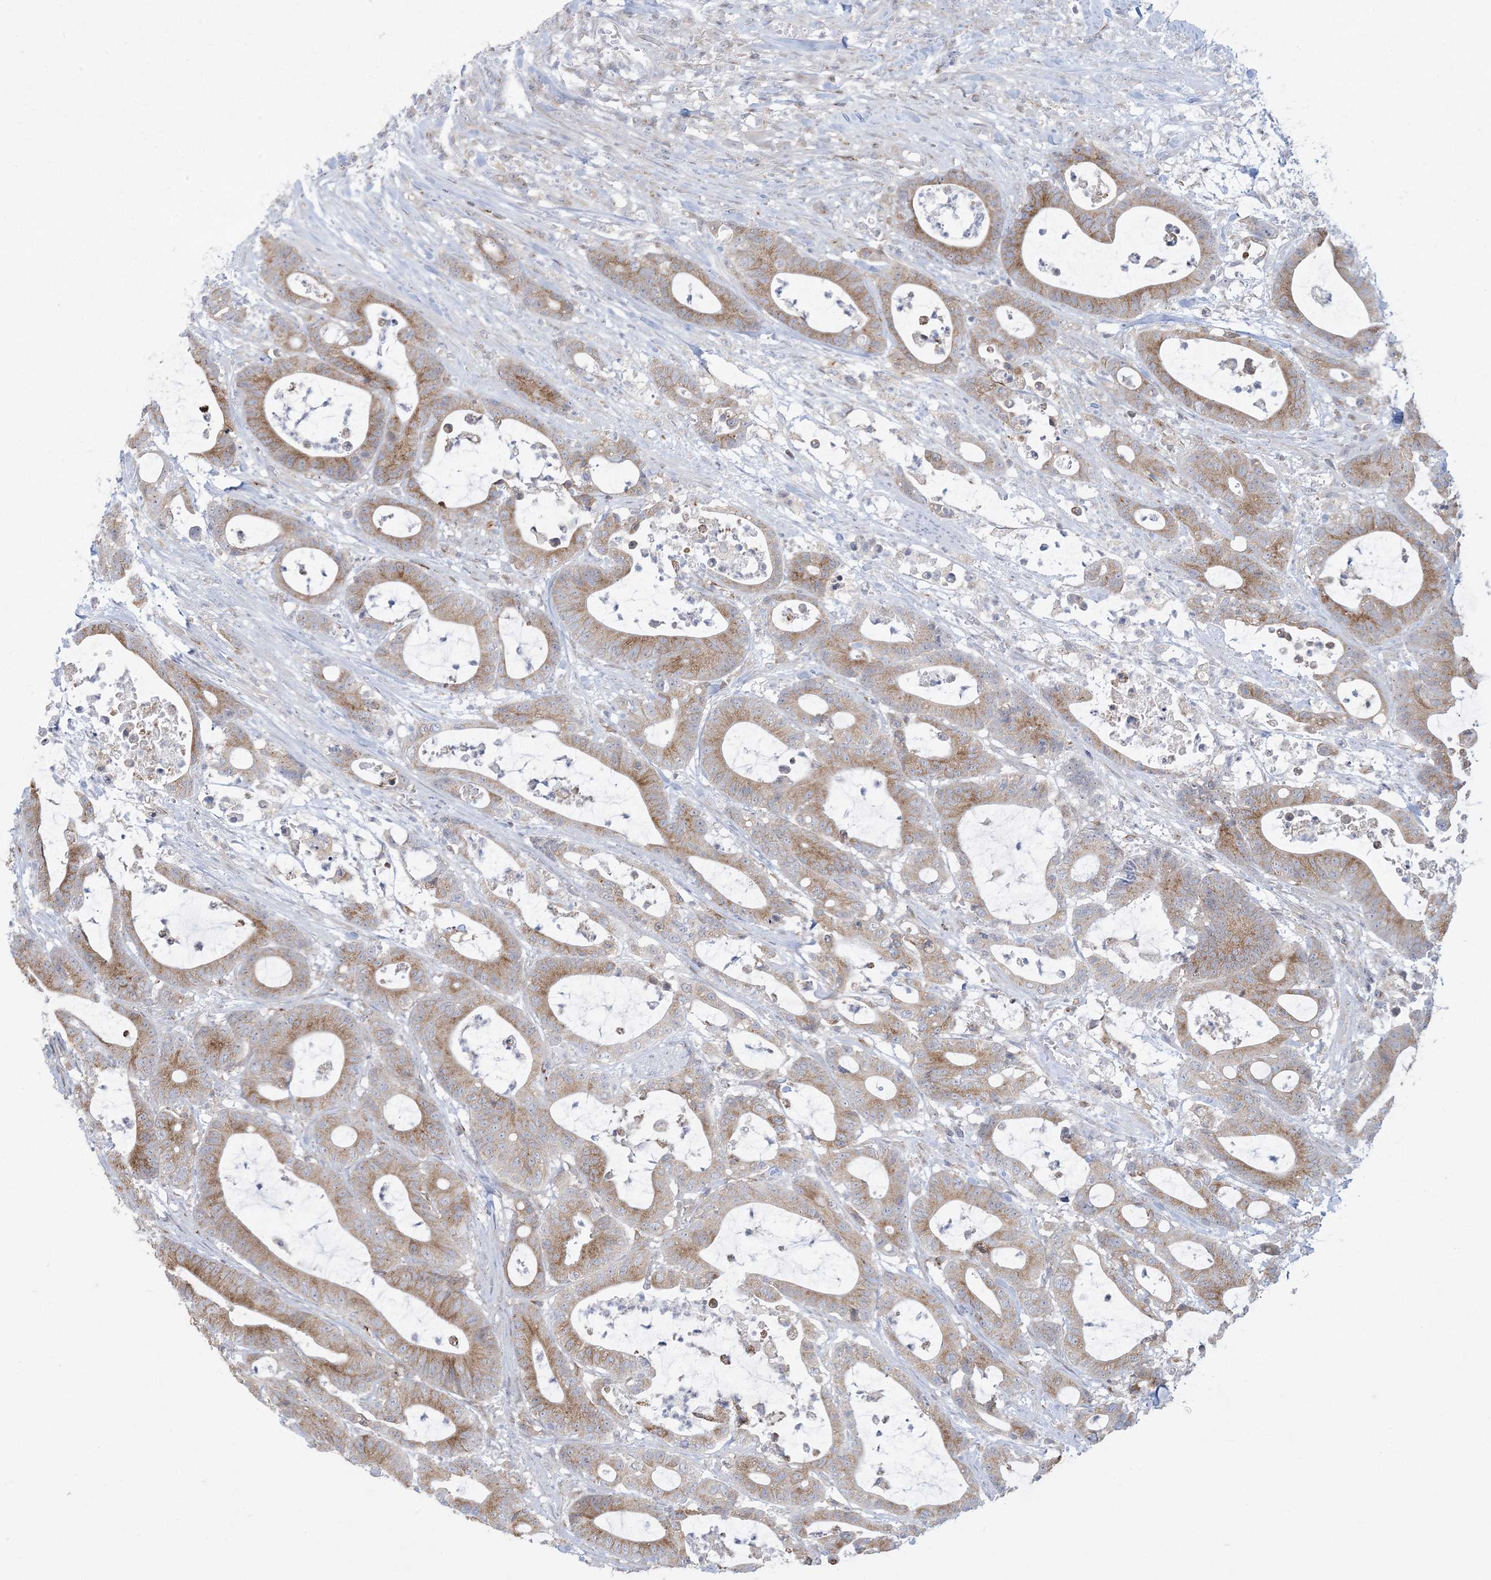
{"staining": {"intensity": "moderate", "quantity": ">75%", "location": "cytoplasmic/membranous"}, "tissue": "colorectal cancer", "cell_type": "Tumor cells", "image_type": "cancer", "snomed": [{"axis": "morphology", "description": "Adenocarcinoma, NOS"}, {"axis": "topography", "description": "Colon"}], "caption": "Immunohistochemical staining of adenocarcinoma (colorectal) reveals moderate cytoplasmic/membranous protein staining in about >75% of tumor cells. (DAB IHC with brightfield microscopy, high magnification).", "gene": "SLAMF9", "patient": {"sex": "female", "age": 84}}